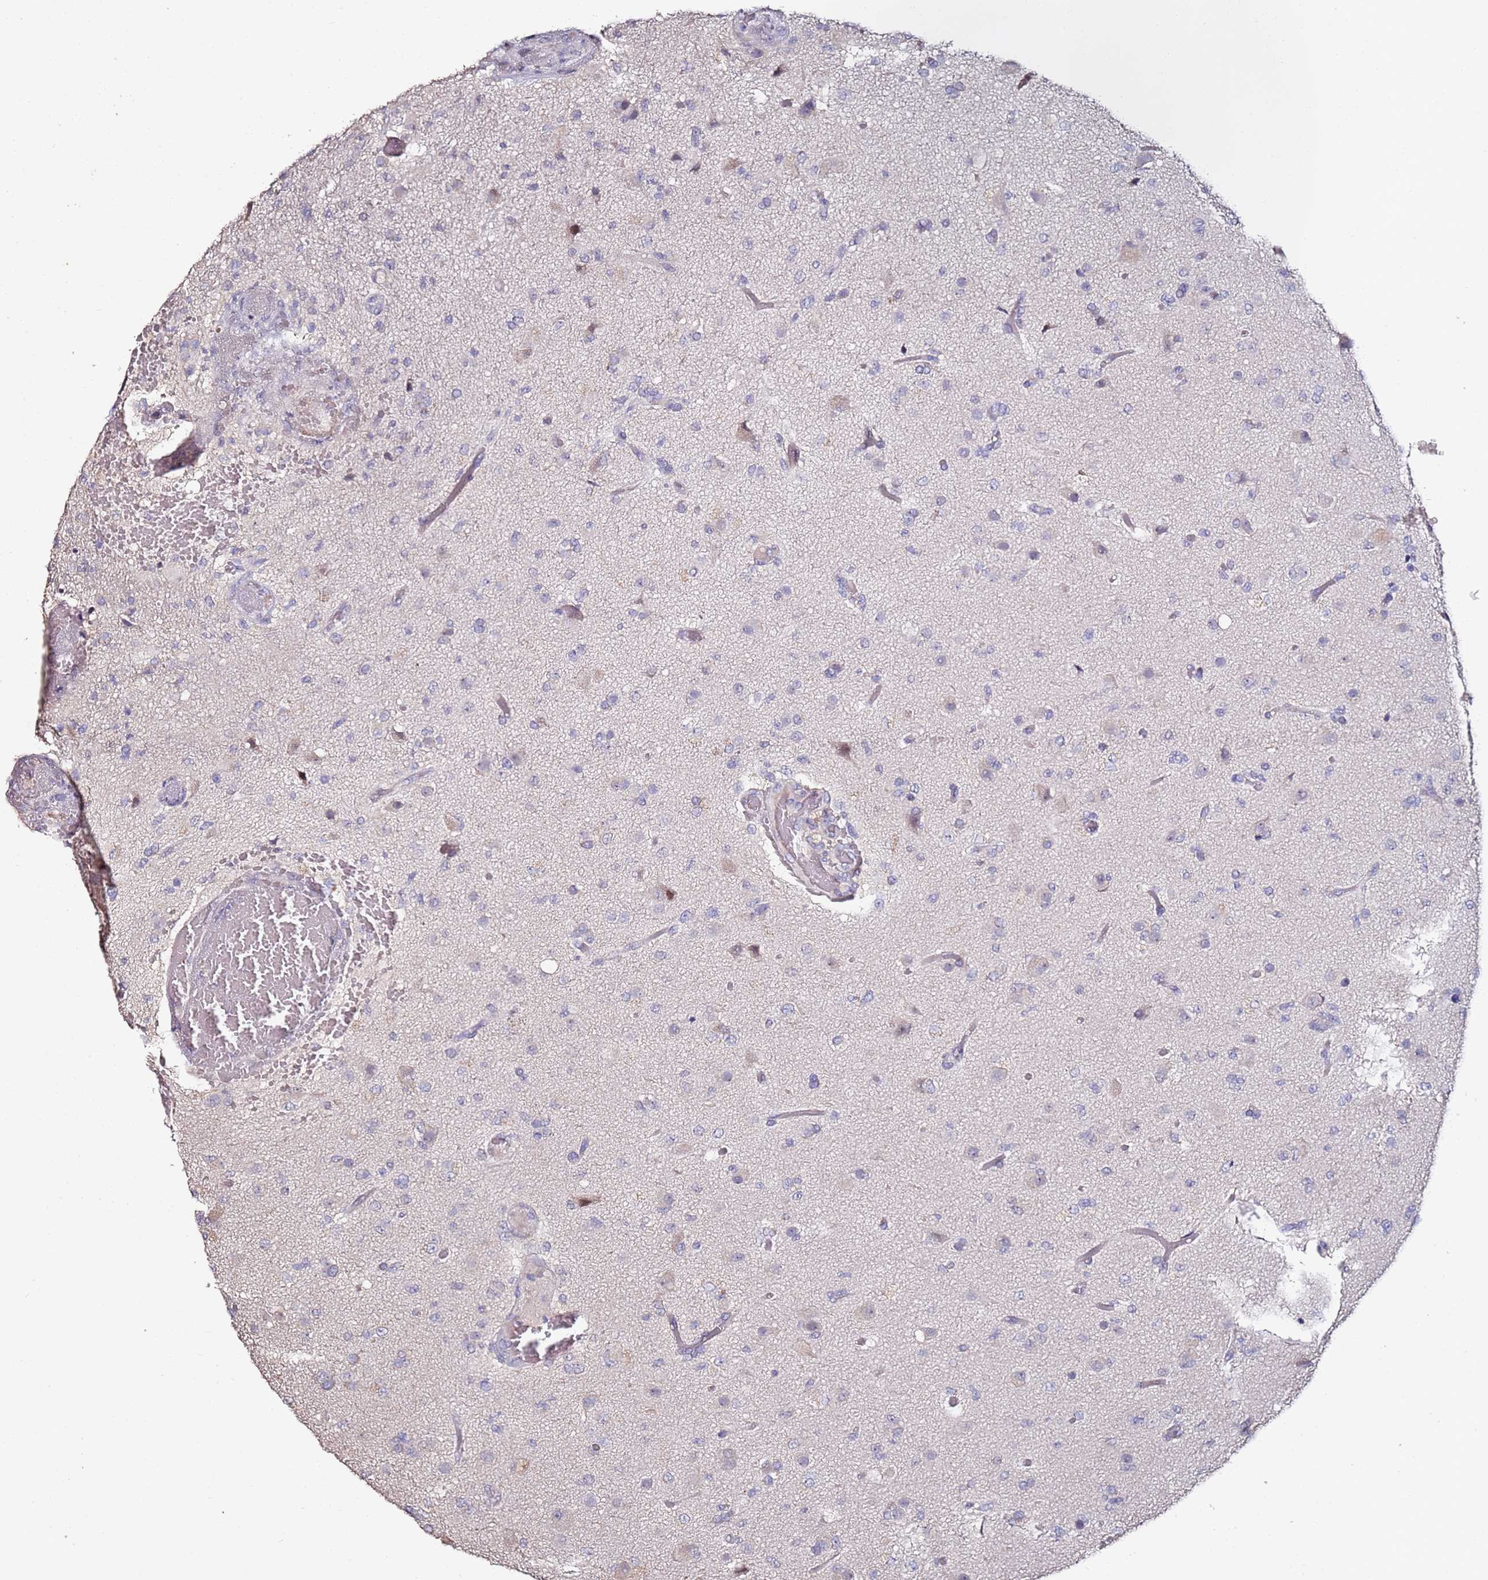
{"staining": {"intensity": "negative", "quantity": "none", "location": "none"}, "tissue": "glioma", "cell_type": "Tumor cells", "image_type": "cancer", "snomed": [{"axis": "morphology", "description": "Glioma, malignant, High grade"}, {"axis": "topography", "description": "Brain"}], "caption": "Malignant glioma (high-grade) was stained to show a protein in brown. There is no significant staining in tumor cells.", "gene": "C3orf80", "patient": {"sex": "female", "age": 74}}